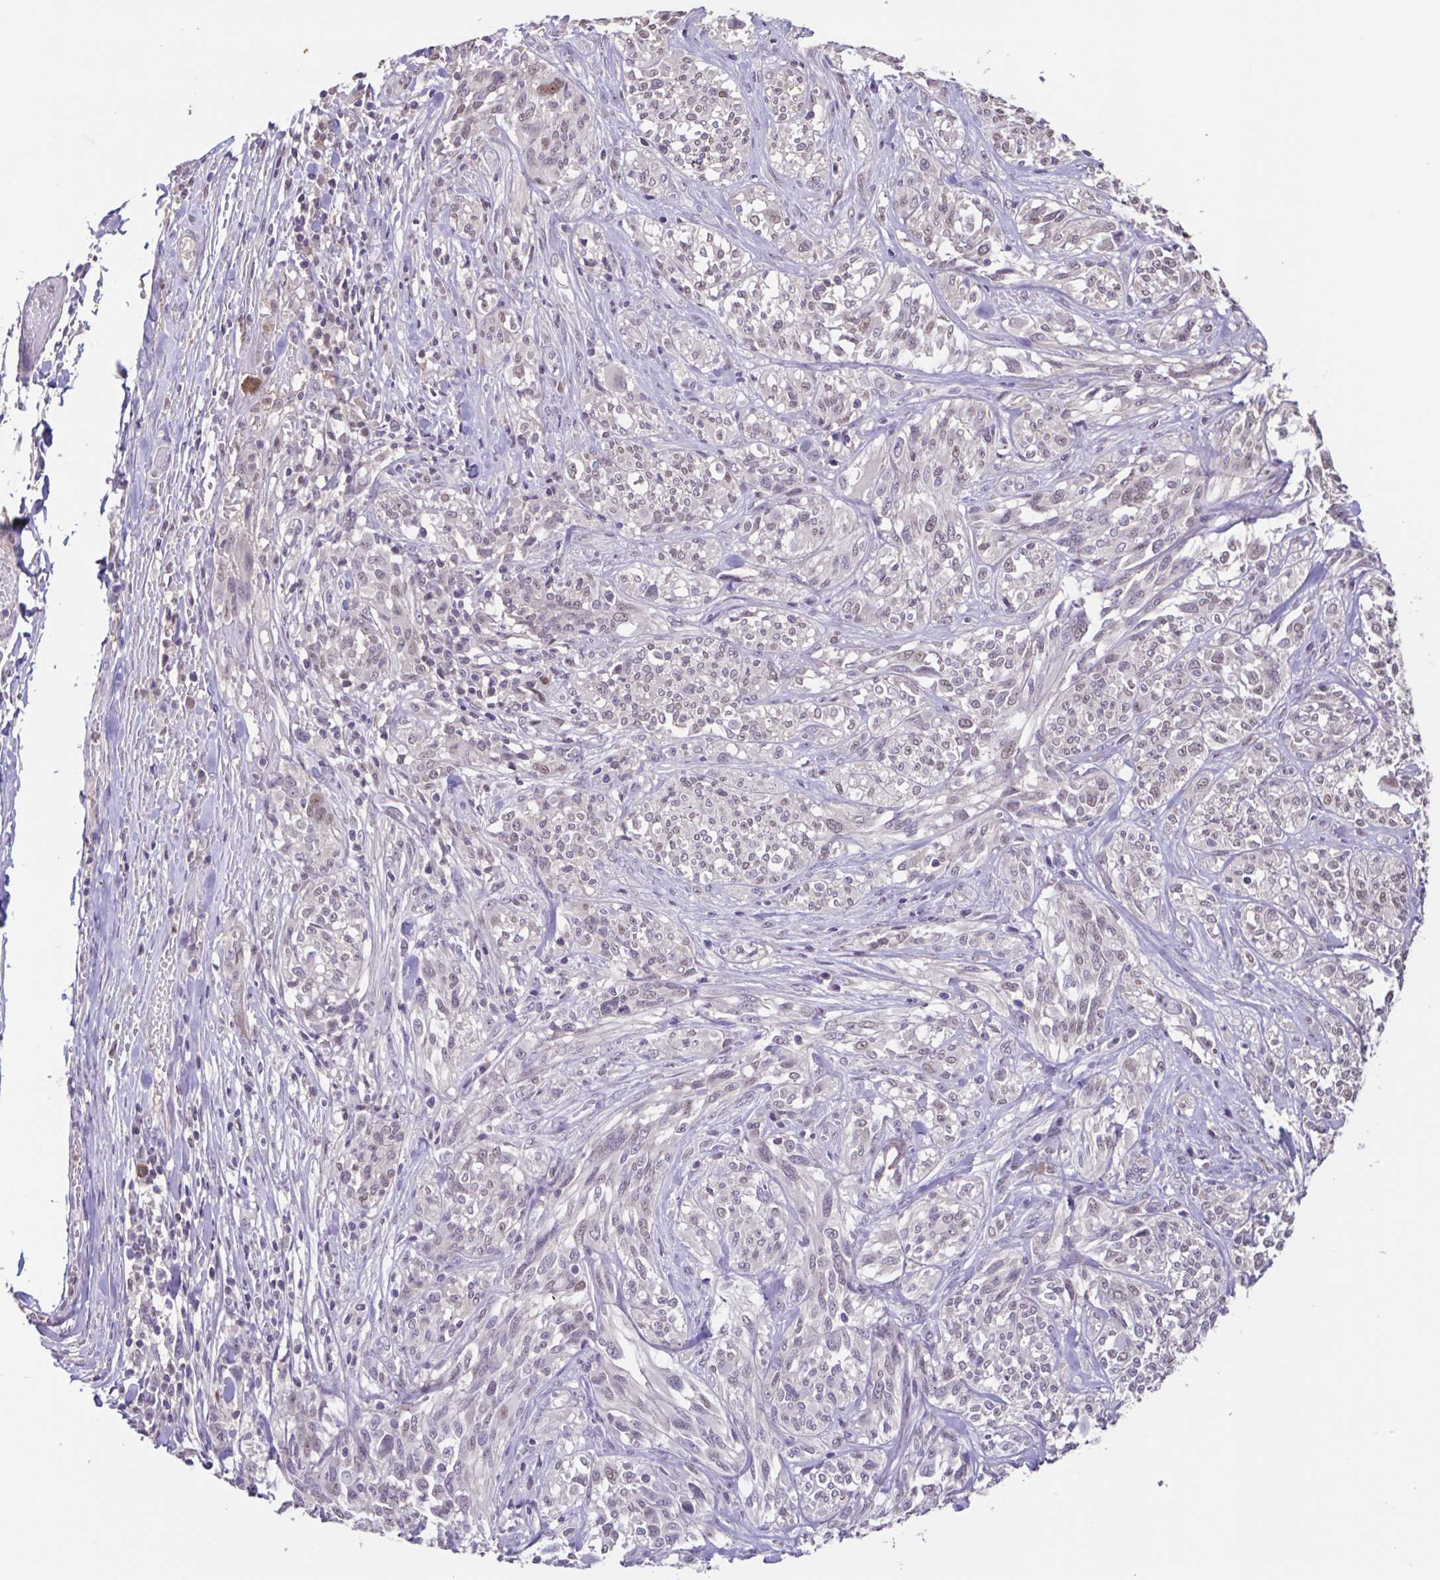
{"staining": {"intensity": "weak", "quantity": "<25%", "location": "nuclear"}, "tissue": "melanoma", "cell_type": "Tumor cells", "image_type": "cancer", "snomed": [{"axis": "morphology", "description": "Malignant melanoma, NOS"}, {"axis": "topography", "description": "Skin"}], "caption": "An IHC histopathology image of melanoma is shown. There is no staining in tumor cells of melanoma. (Brightfield microscopy of DAB (3,3'-diaminobenzidine) immunohistochemistry at high magnification).", "gene": "ACTRT3", "patient": {"sex": "female", "age": 91}}